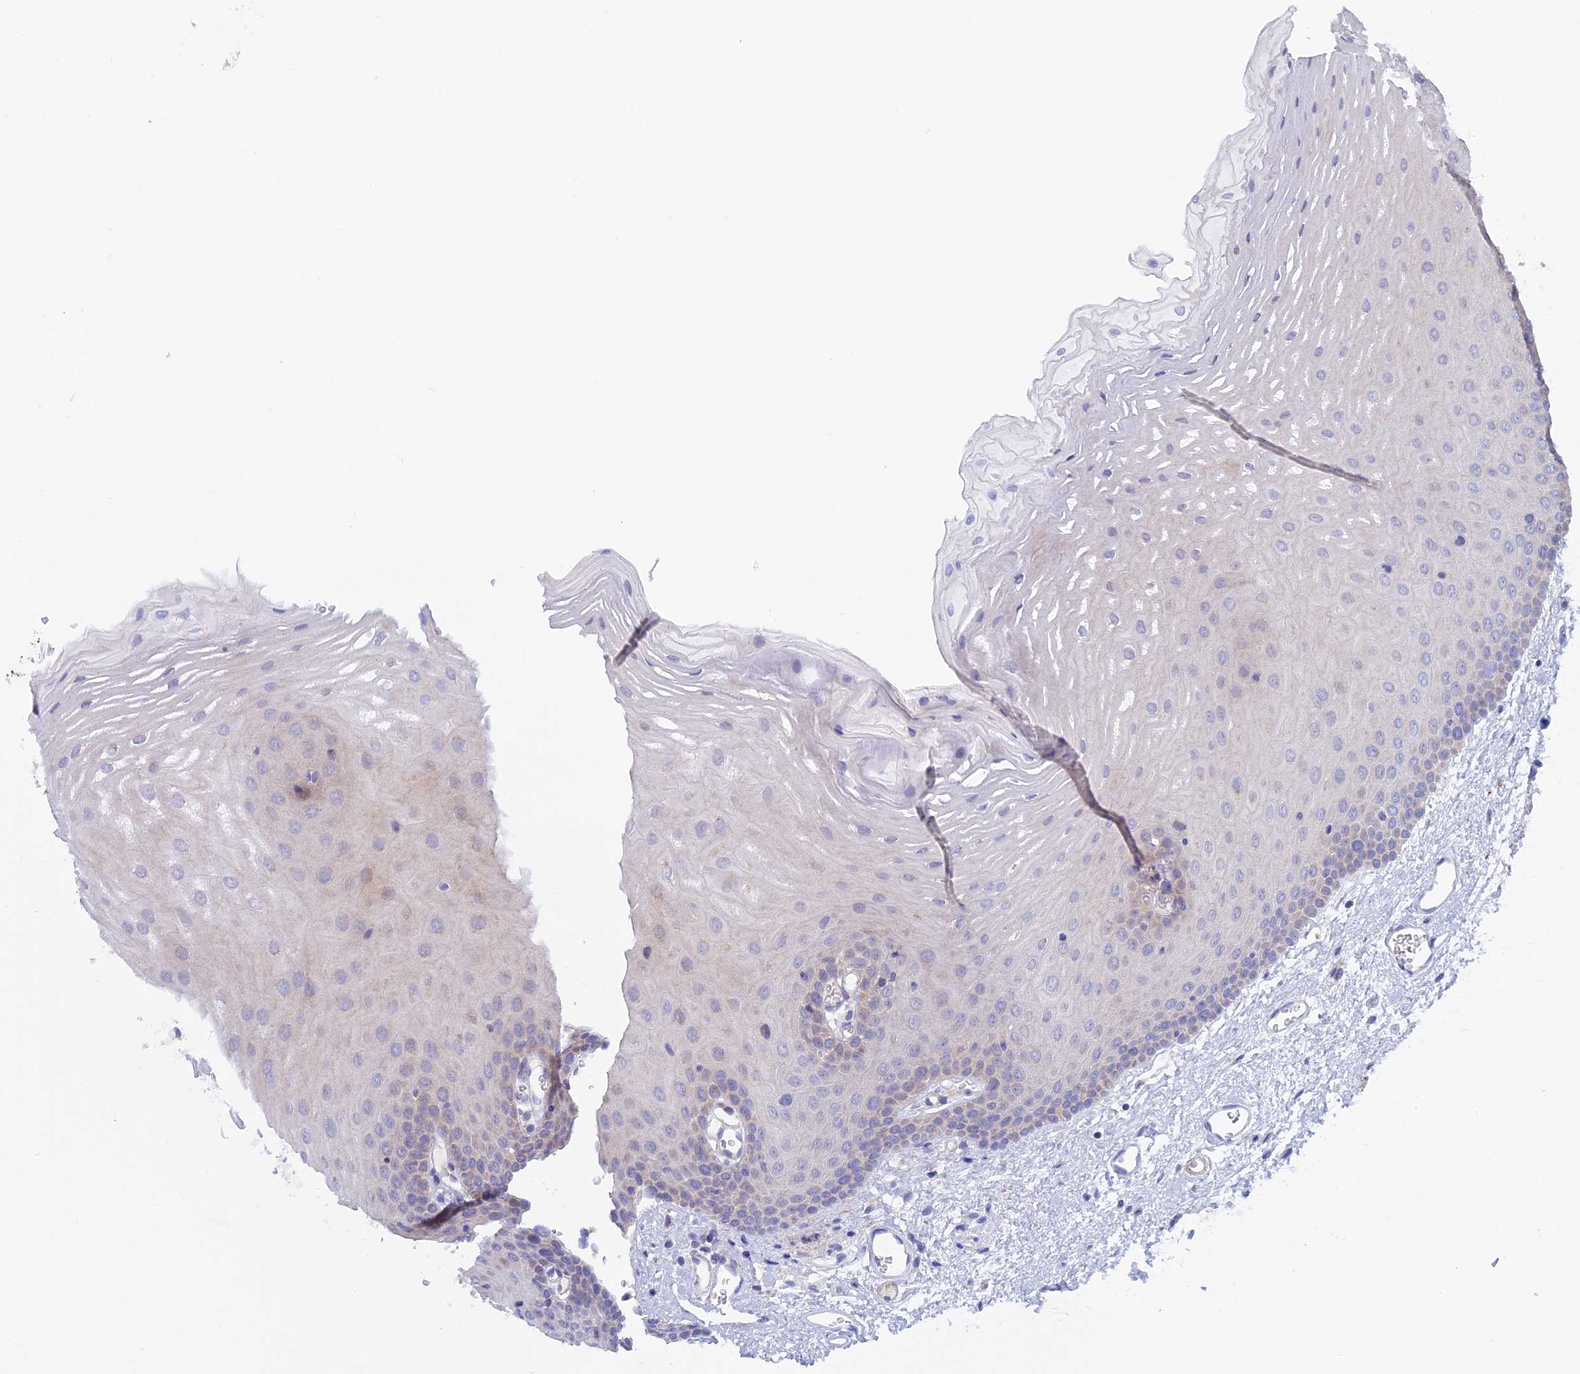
{"staining": {"intensity": "moderate", "quantity": "<25%", "location": "cytoplasmic/membranous"}, "tissue": "oral mucosa", "cell_type": "Squamous epithelial cells", "image_type": "normal", "snomed": [{"axis": "morphology", "description": "Normal tissue, NOS"}, {"axis": "topography", "description": "Oral tissue"}], "caption": "Unremarkable oral mucosa demonstrates moderate cytoplasmic/membranous positivity in about <25% of squamous epithelial cells (IHC, brightfield microscopy, high magnification)..", "gene": "ETFDH", "patient": {"sex": "female", "age": 70}}